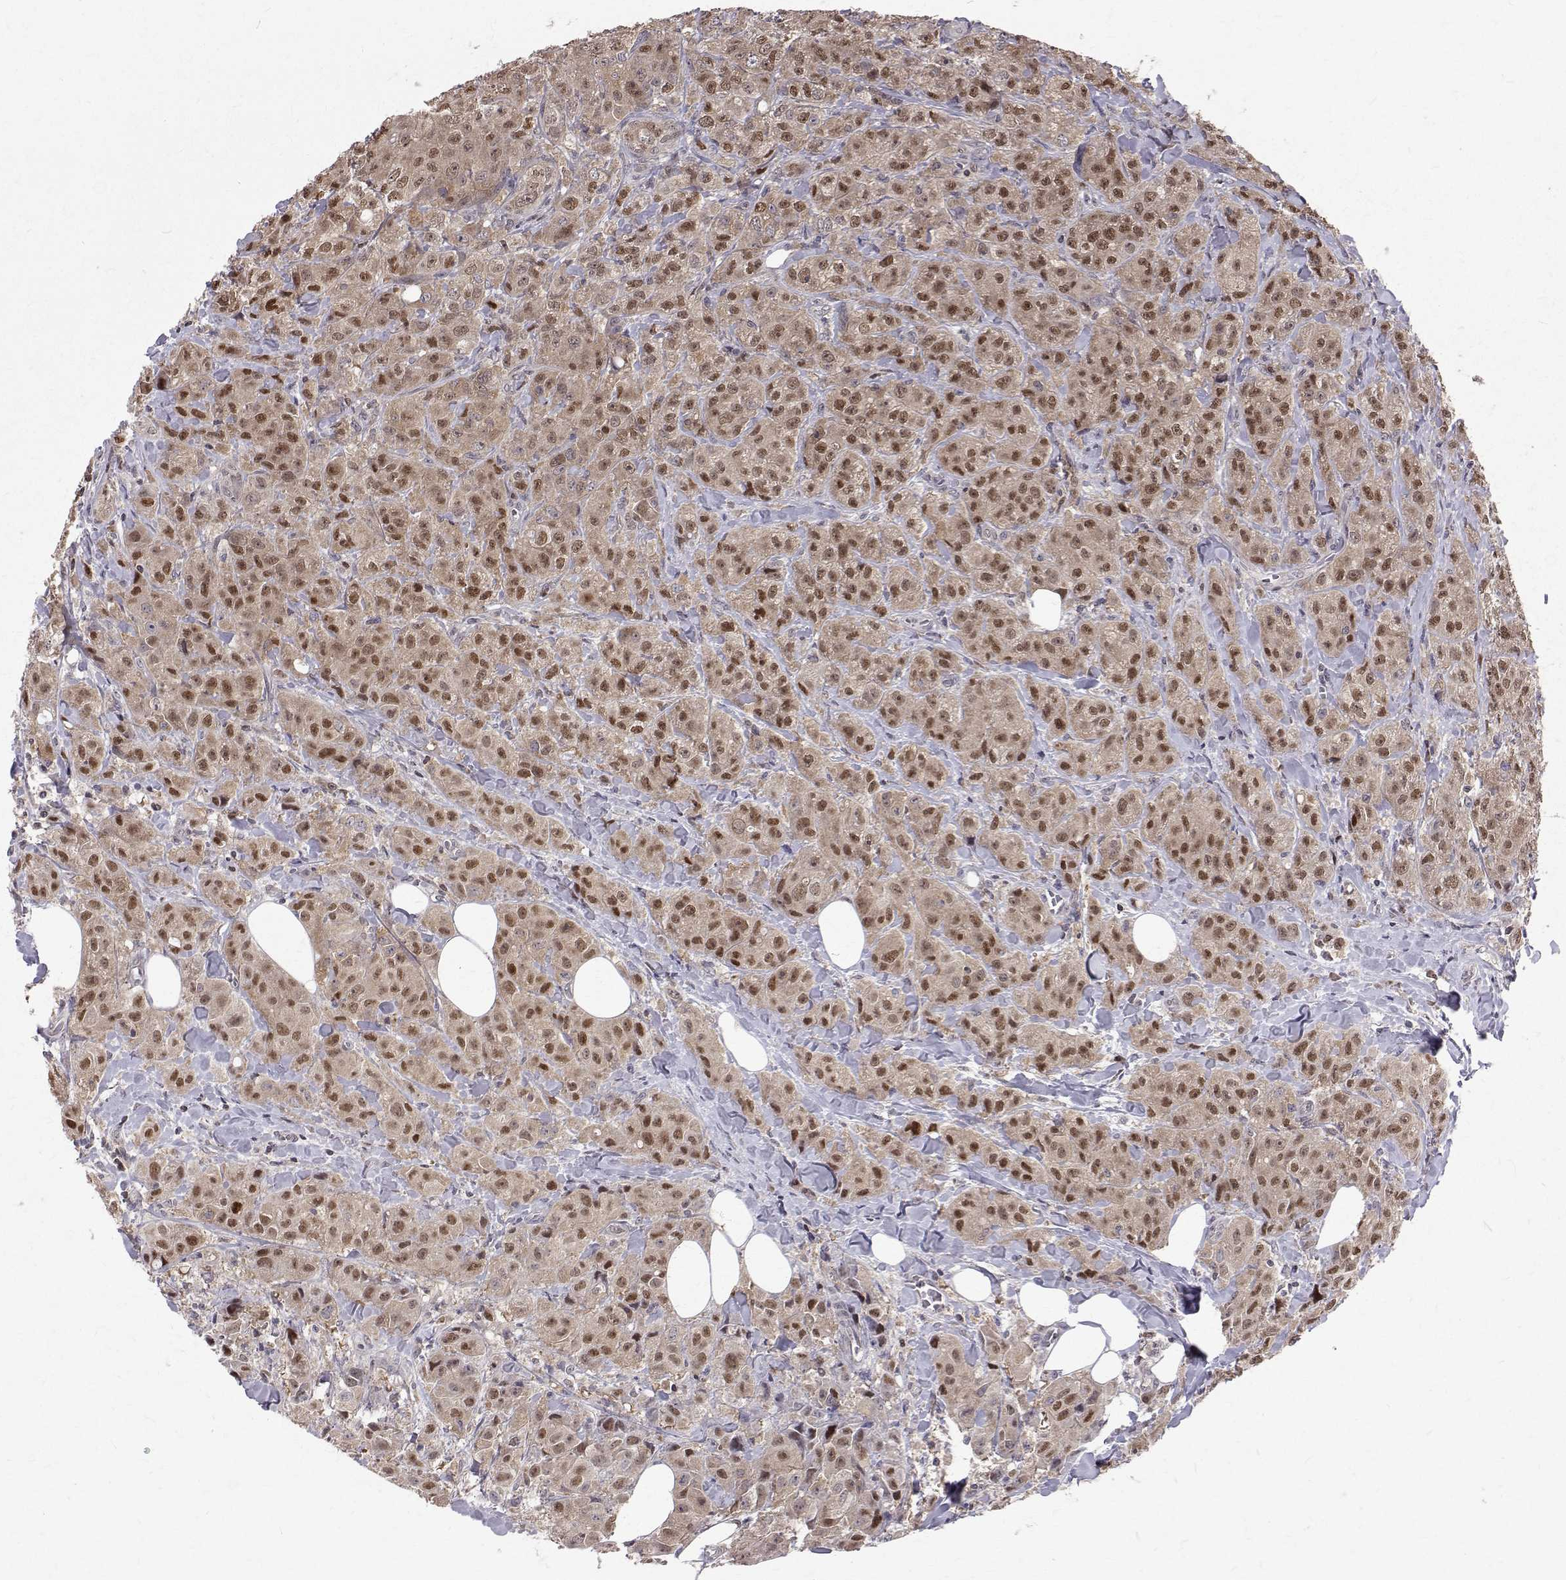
{"staining": {"intensity": "moderate", "quantity": ">75%", "location": "cytoplasmic/membranous,nuclear"}, "tissue": "breast cancer", "cell_type": "Tumor cells", "image_type": "cancer", "snomed": [{"axis": "morphology", "description": "Duct carcinoma"}, {"axis": "topography", "description": "Breast"}], "caption": "Immunohistochemistry (IHC) (DAB) staining of human intraductal carcinoma (breast) shows moderate cytoplasmic/membranous and nuclear protein expression in about >75% of tumor cells. The staining is performed using DAB (3,3'-diaminobenzidine) brown chromogen to label protein expression. The nuclei are counter-stained blue using hematoxylin.", "gene": "NIF3L1", "patient": {"sex": "female", "age": 43}}